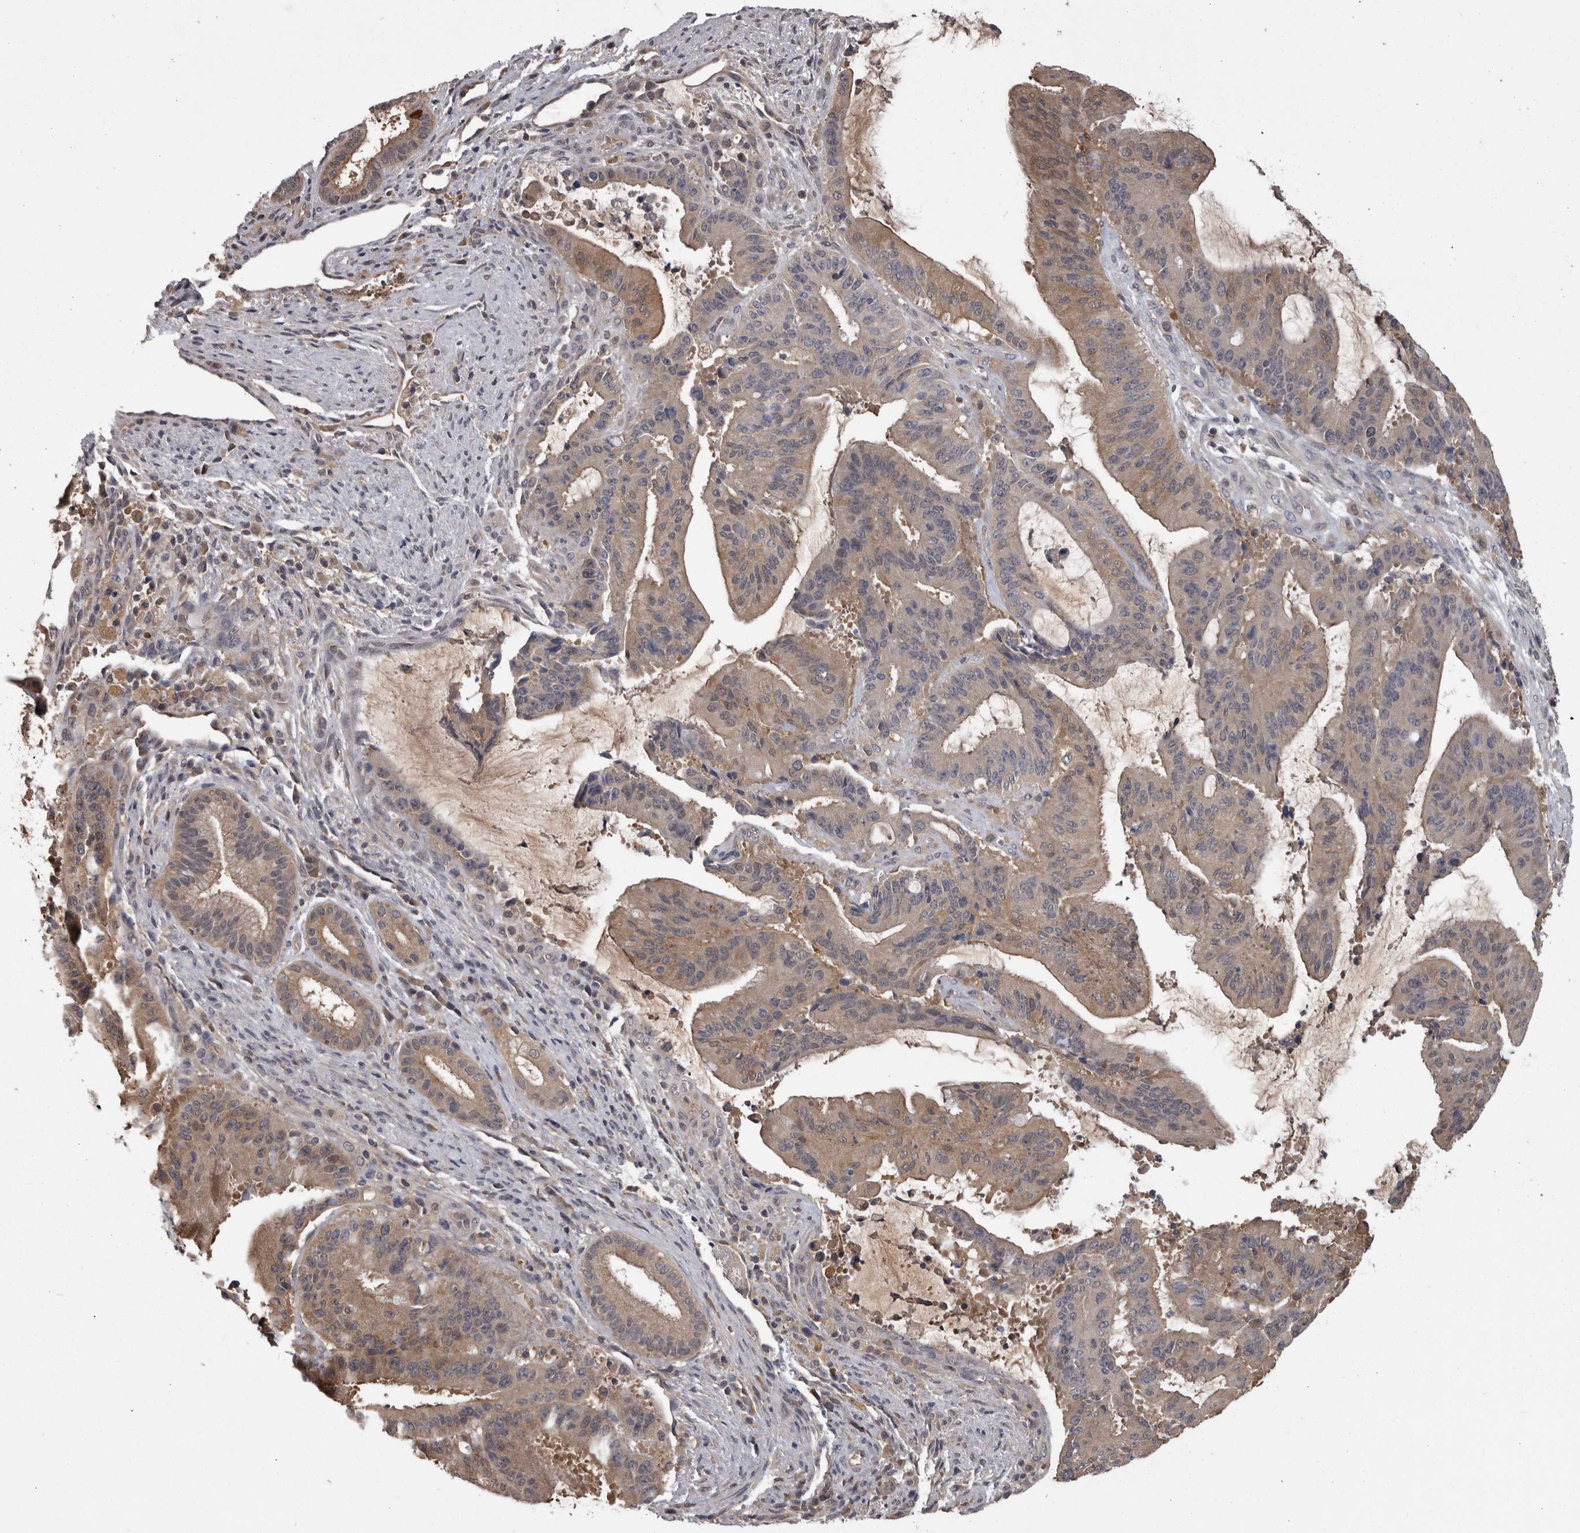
{"staining": {"intensity": "weak", "quantity": ">75%", "location": "cytoplasmic/membranous"}, "tissue": "liver cancer", "cell_type": "Tumor cells", "image_type": "cancer", "snomed": [{"axis": "morphology", "description": "Normal tissue, NOS"}, {"axis": "morphology", "description": "Cholangiocarcinoma"}, {"axis": "topography", "description": "Liver"}, {"axis": "topography", "description": "Peripheral nerve tissue"}], "caption": "Weak cytoplasmic/membranous protein positivity is appreciated in about >75% of tumor cells in liver cholangiocarcinoma. Using DAB (brown) and hematoxylin (blue) stains, captured at high magnification using brightfield microscopy.", "gene": "APRT", "patient": {"sex": "female", "age": 73}}